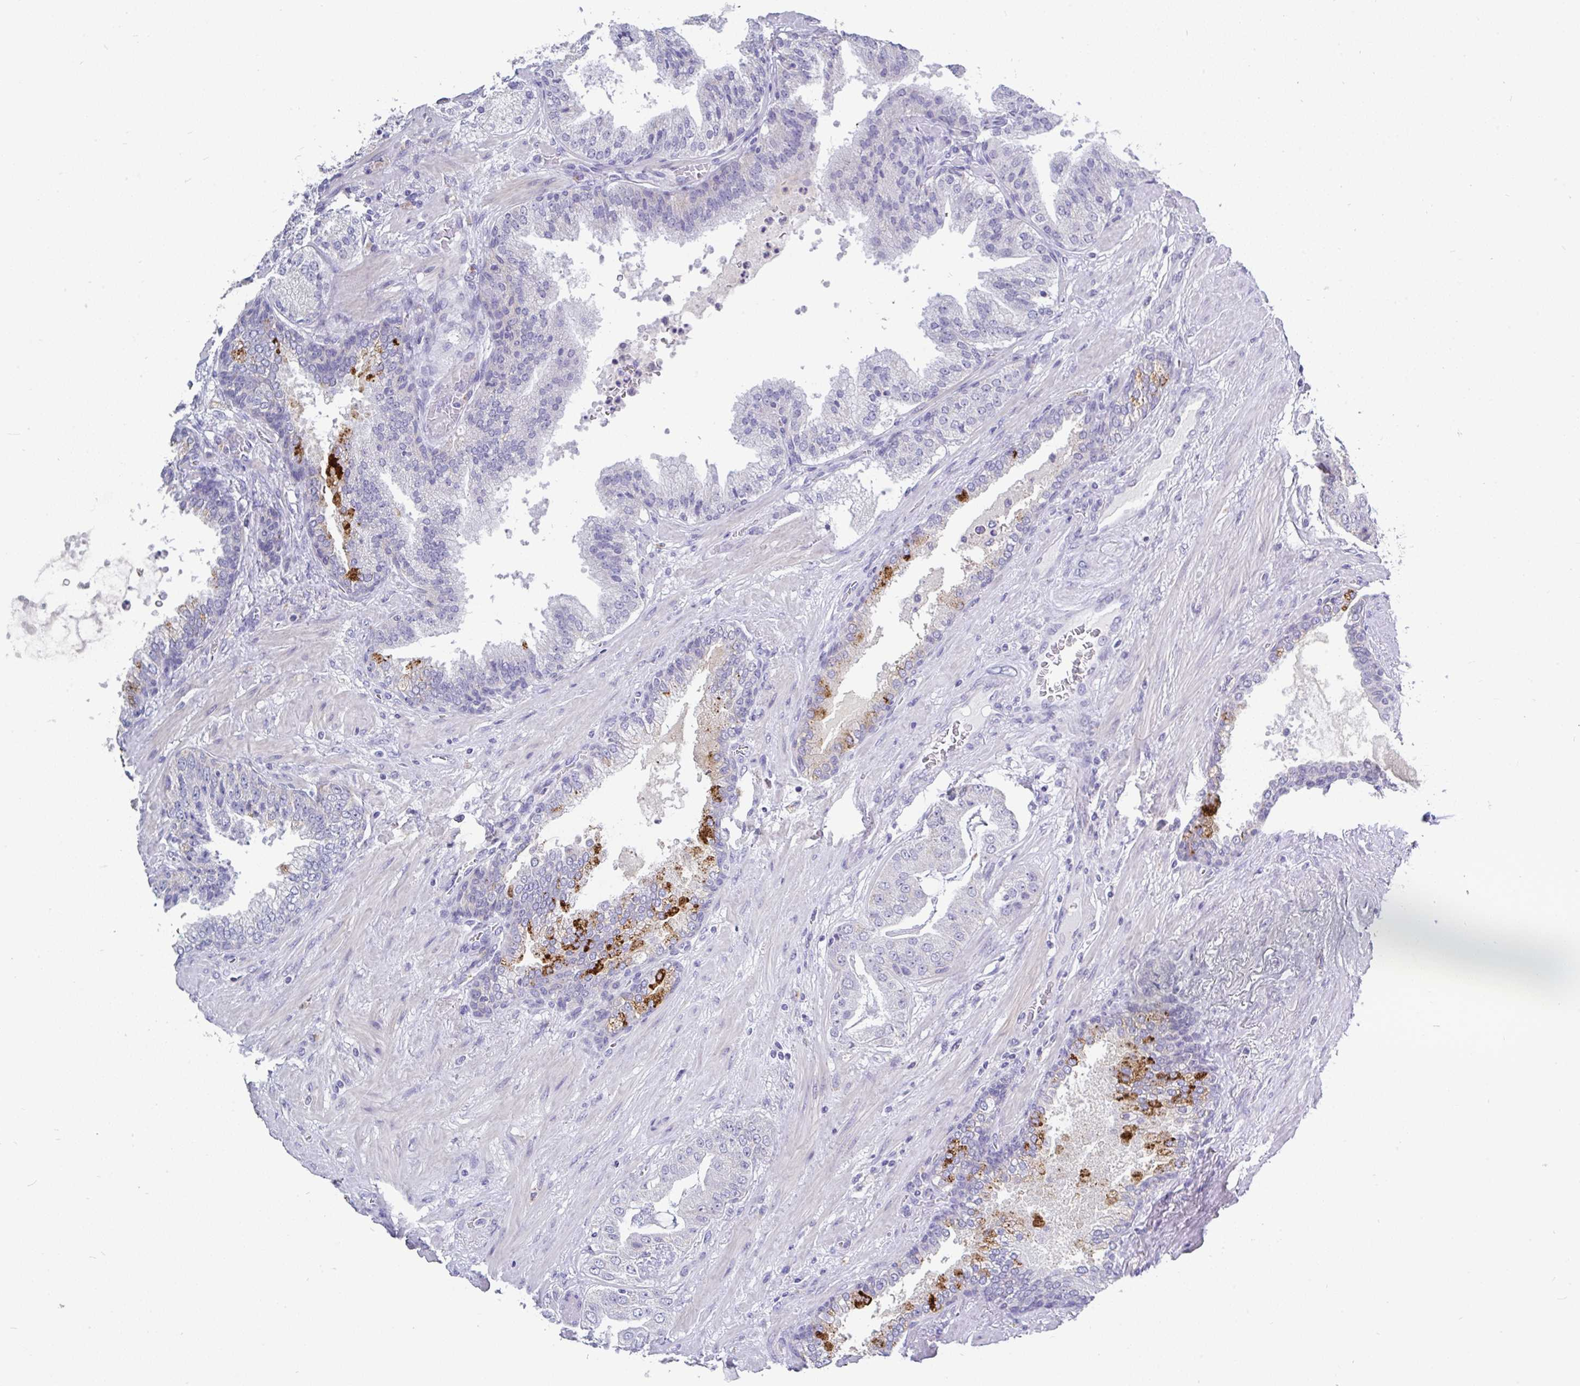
{"staining": {"intensity": "negative", "quantity": "none", "location": "none"}, "tissue": "prostate cancer", "cell_type": "Tumor cells", "image_type": "cancer", "snomed": [{"axis": "morphology", "description": "Adenocarcinoma, High grade"}, {"axis": "topography", "description": "Prostate"}], "caption": "A high-resolution histopathology image shows immunohistochemistry staining of prostate cancer (high-grade adenocarcinoma), which shows no significant positivity in tumor cells.", "gene": "INTS5", "patient": {"sex": "male", "age": 63}}